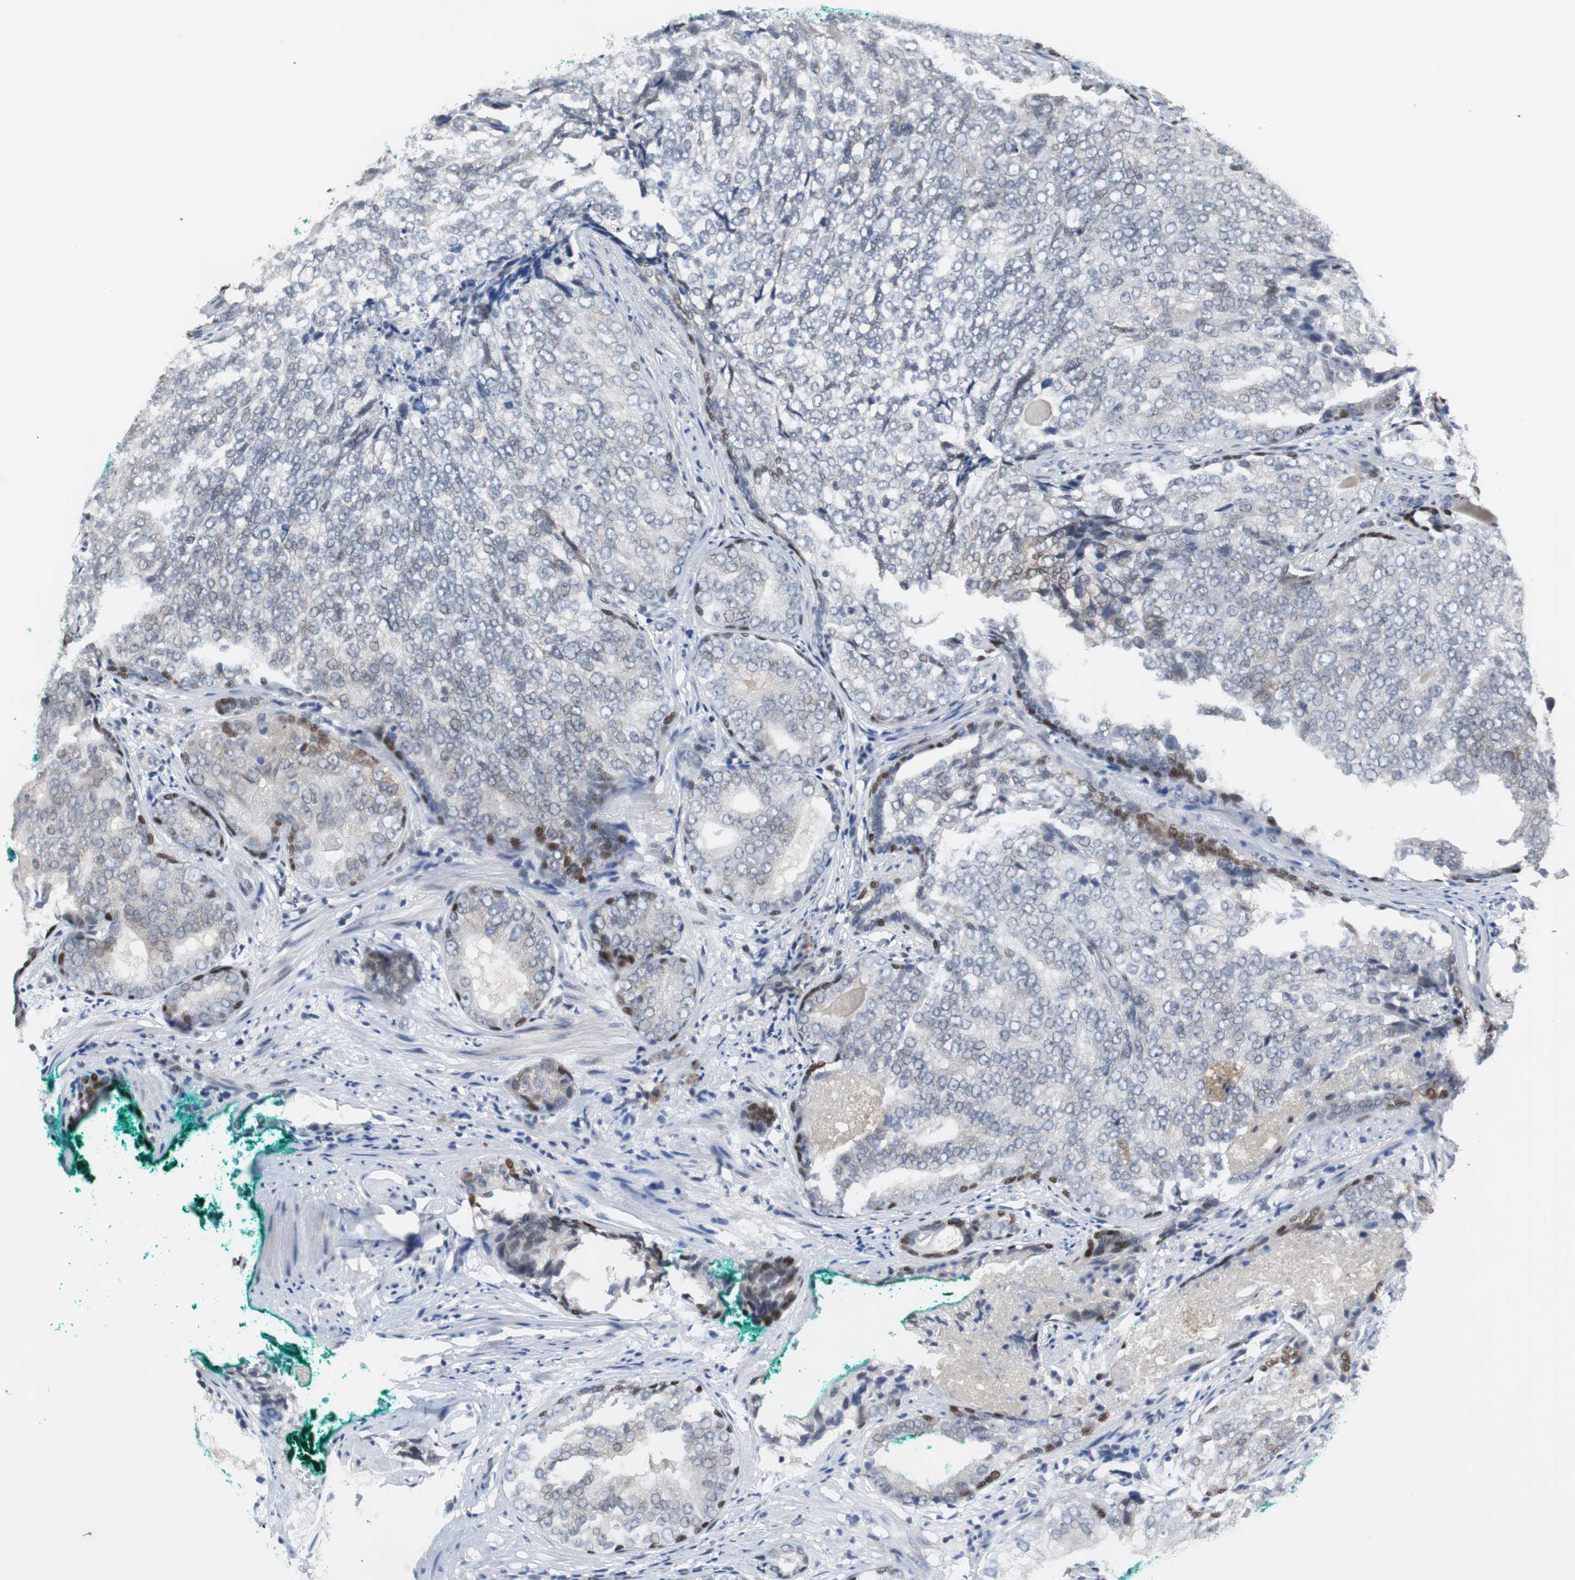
{"staining": {"intensity": "weak", "quantity": "<25%", "location": "cytoplasmic/membranous"}, "tissue": "prostate cancer", "cell_type": "Tumor cells", "image_type": "cancer", "snomed": [{"axis": "morphology", "description": "Adenocarcinoma, High grade"}, {"axis": "topography", "description": "Prostate"}], "caption": "Histopathology image shows no protein expression in tumor cells of prostate cancer tissue.", "gene": "TP63", "patient": {"sex": "male", "age": 66}}